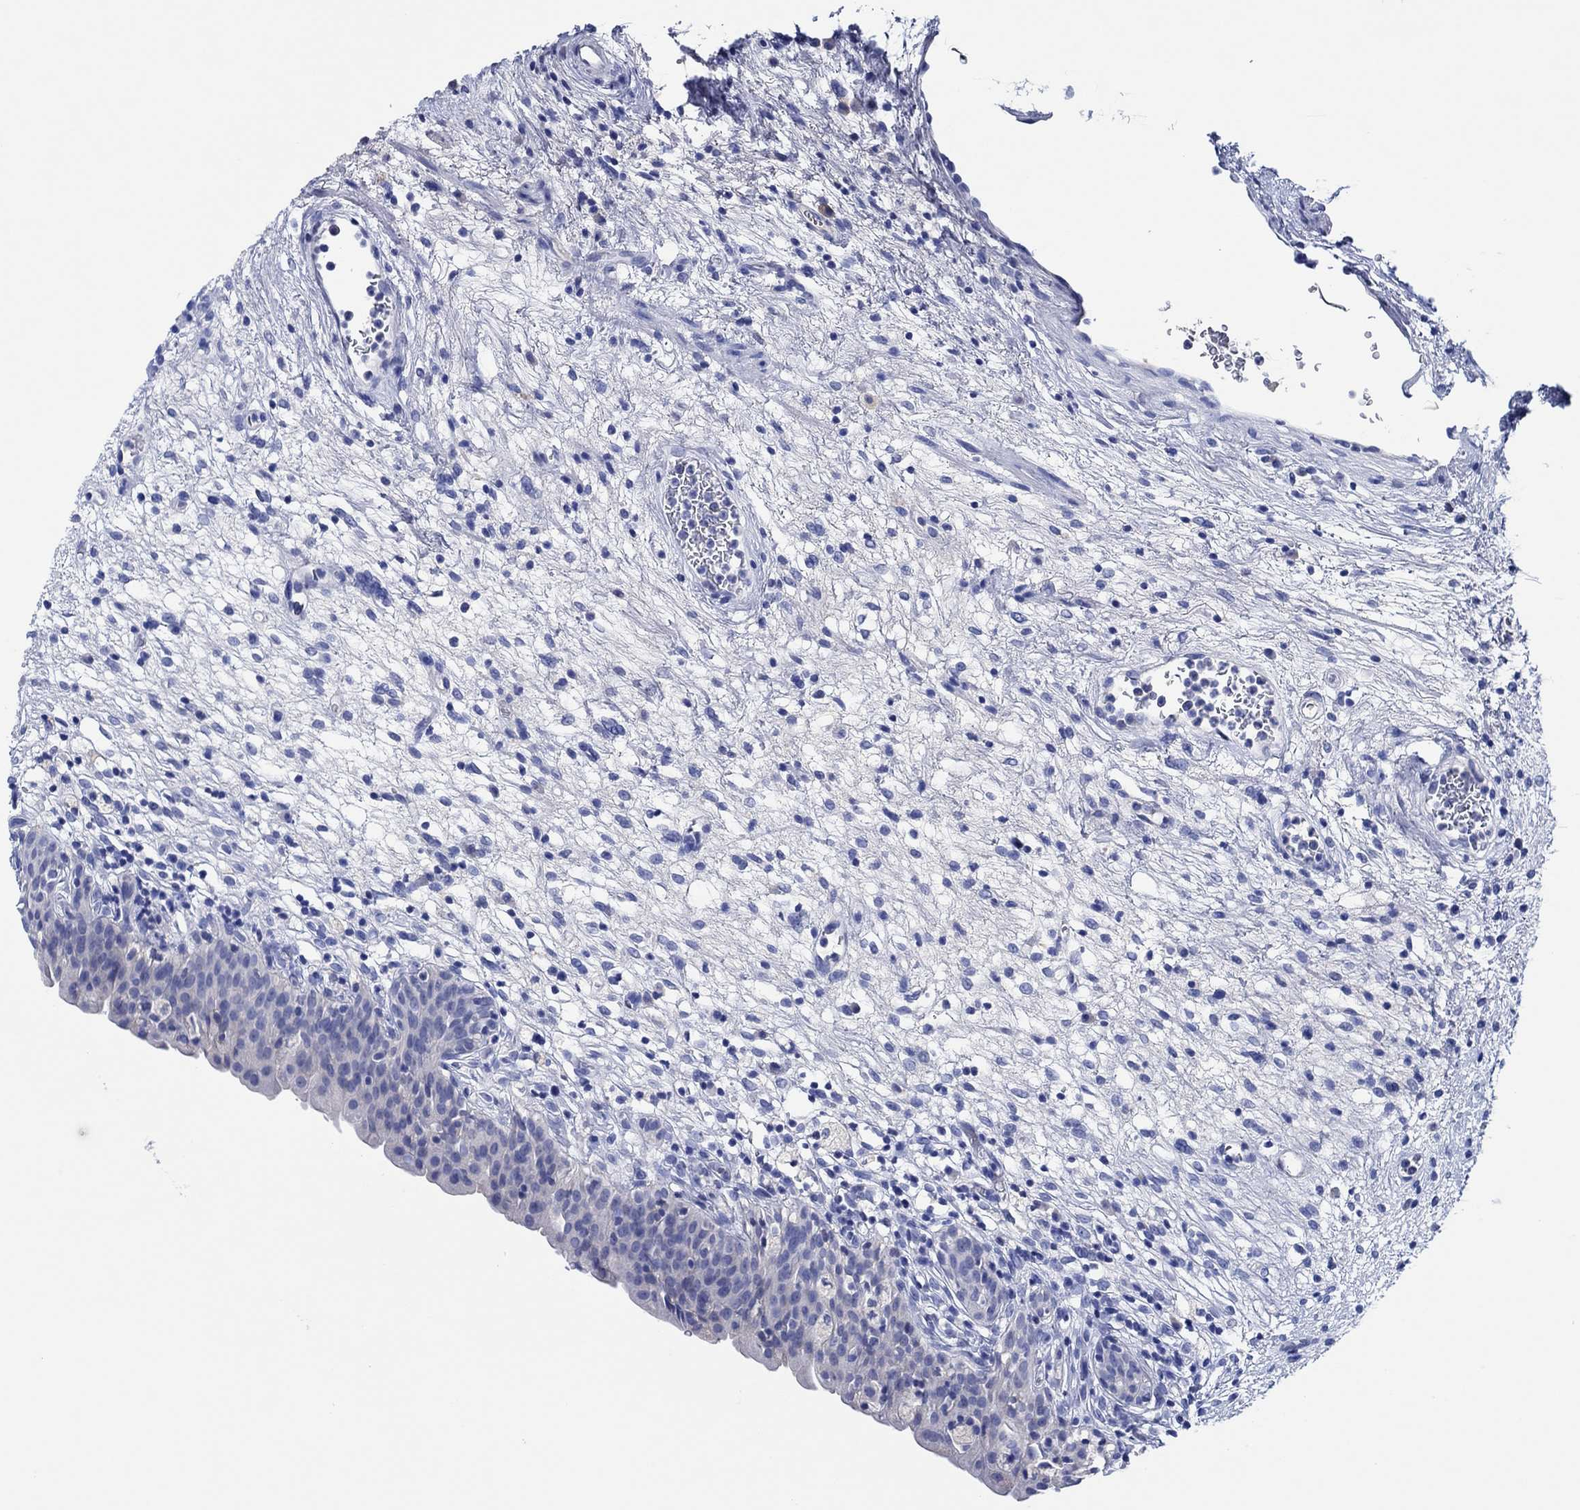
{"staining": {"intensity": "weak", "quantity": "<25%", "location": "cytoplasmic/membranous"}, "tissue": "urinary bladder", "cell_type": "Urothelial cells", "image_type": "normal", "snomed": [{"axis": "morphology", "description": "Normal tissue, NOS"}, {"axis": "topography", "description": "Urinary bladder"}], "caption": "An immunohistochemistry (IHC) image of benign urinary bladder is shown. There is no staining in urothelial cells of urinary bladder.", "gene": "CPNE6", "patient": {"sex": "male", "age": 76}}